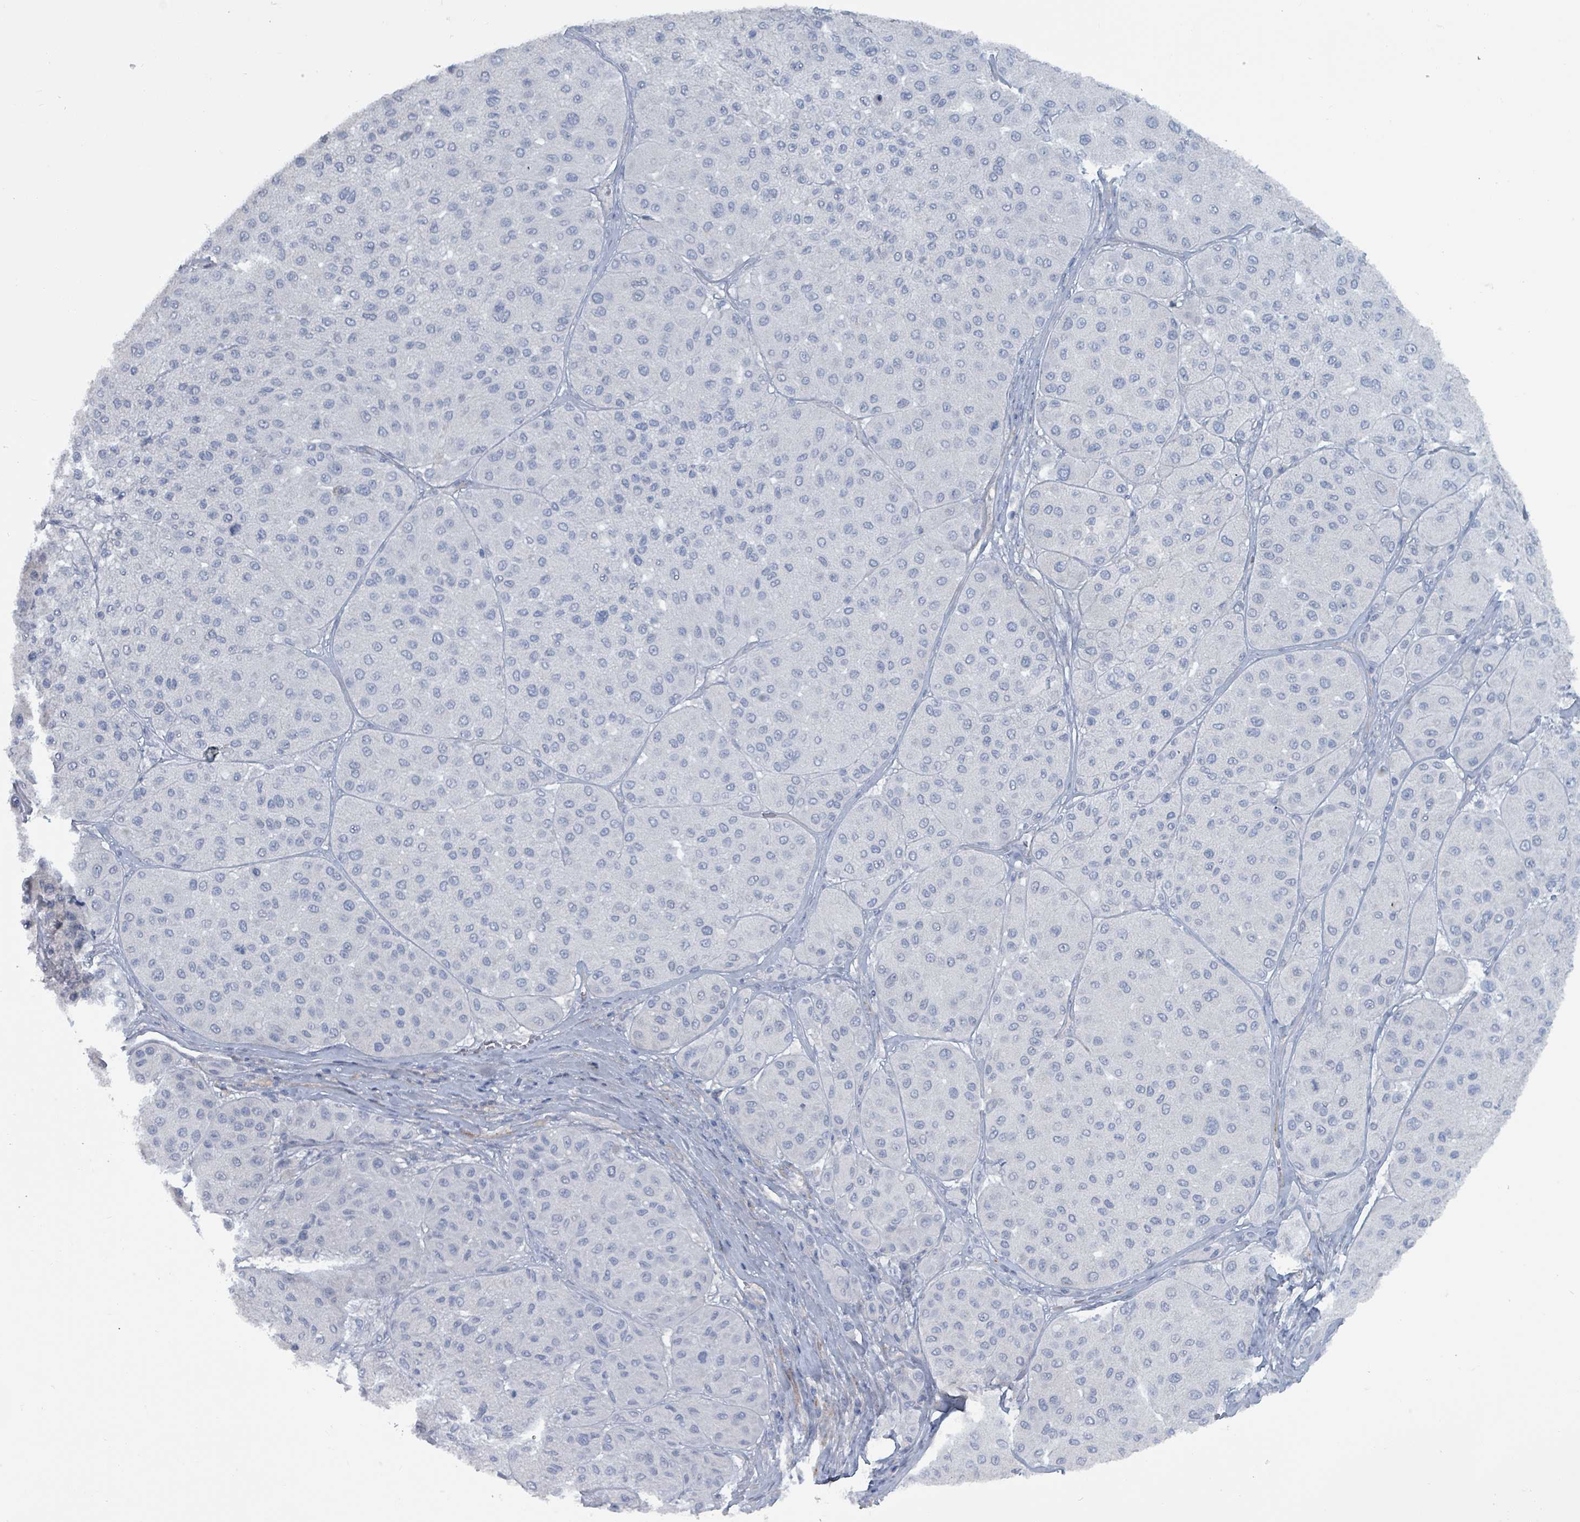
{"staining": {"intensity": "negative", "quantity": "none", "location": "none"}, "tissue": "melanoma", "cell_type": "Tumor cells", "image_type": "cancer", "snomed": [{"axis": "morphology", "description": "Malignant melanoma, Metastatic site"}, {"axis": "topography", "description": "Smooth muscle"}], "caption": "Tumor cells are negative for brown protein staining in malignant melanoma (metastatic site). (Stains: DAB (3,3'-diaminobenzidine) immunohistochemistry (IHC) with hematoxylin counter stain, Microscopy: brightfield microscopy at high magnification).", "gene": "TAAR5", "patient": {"sex": "male", "age": 41}}